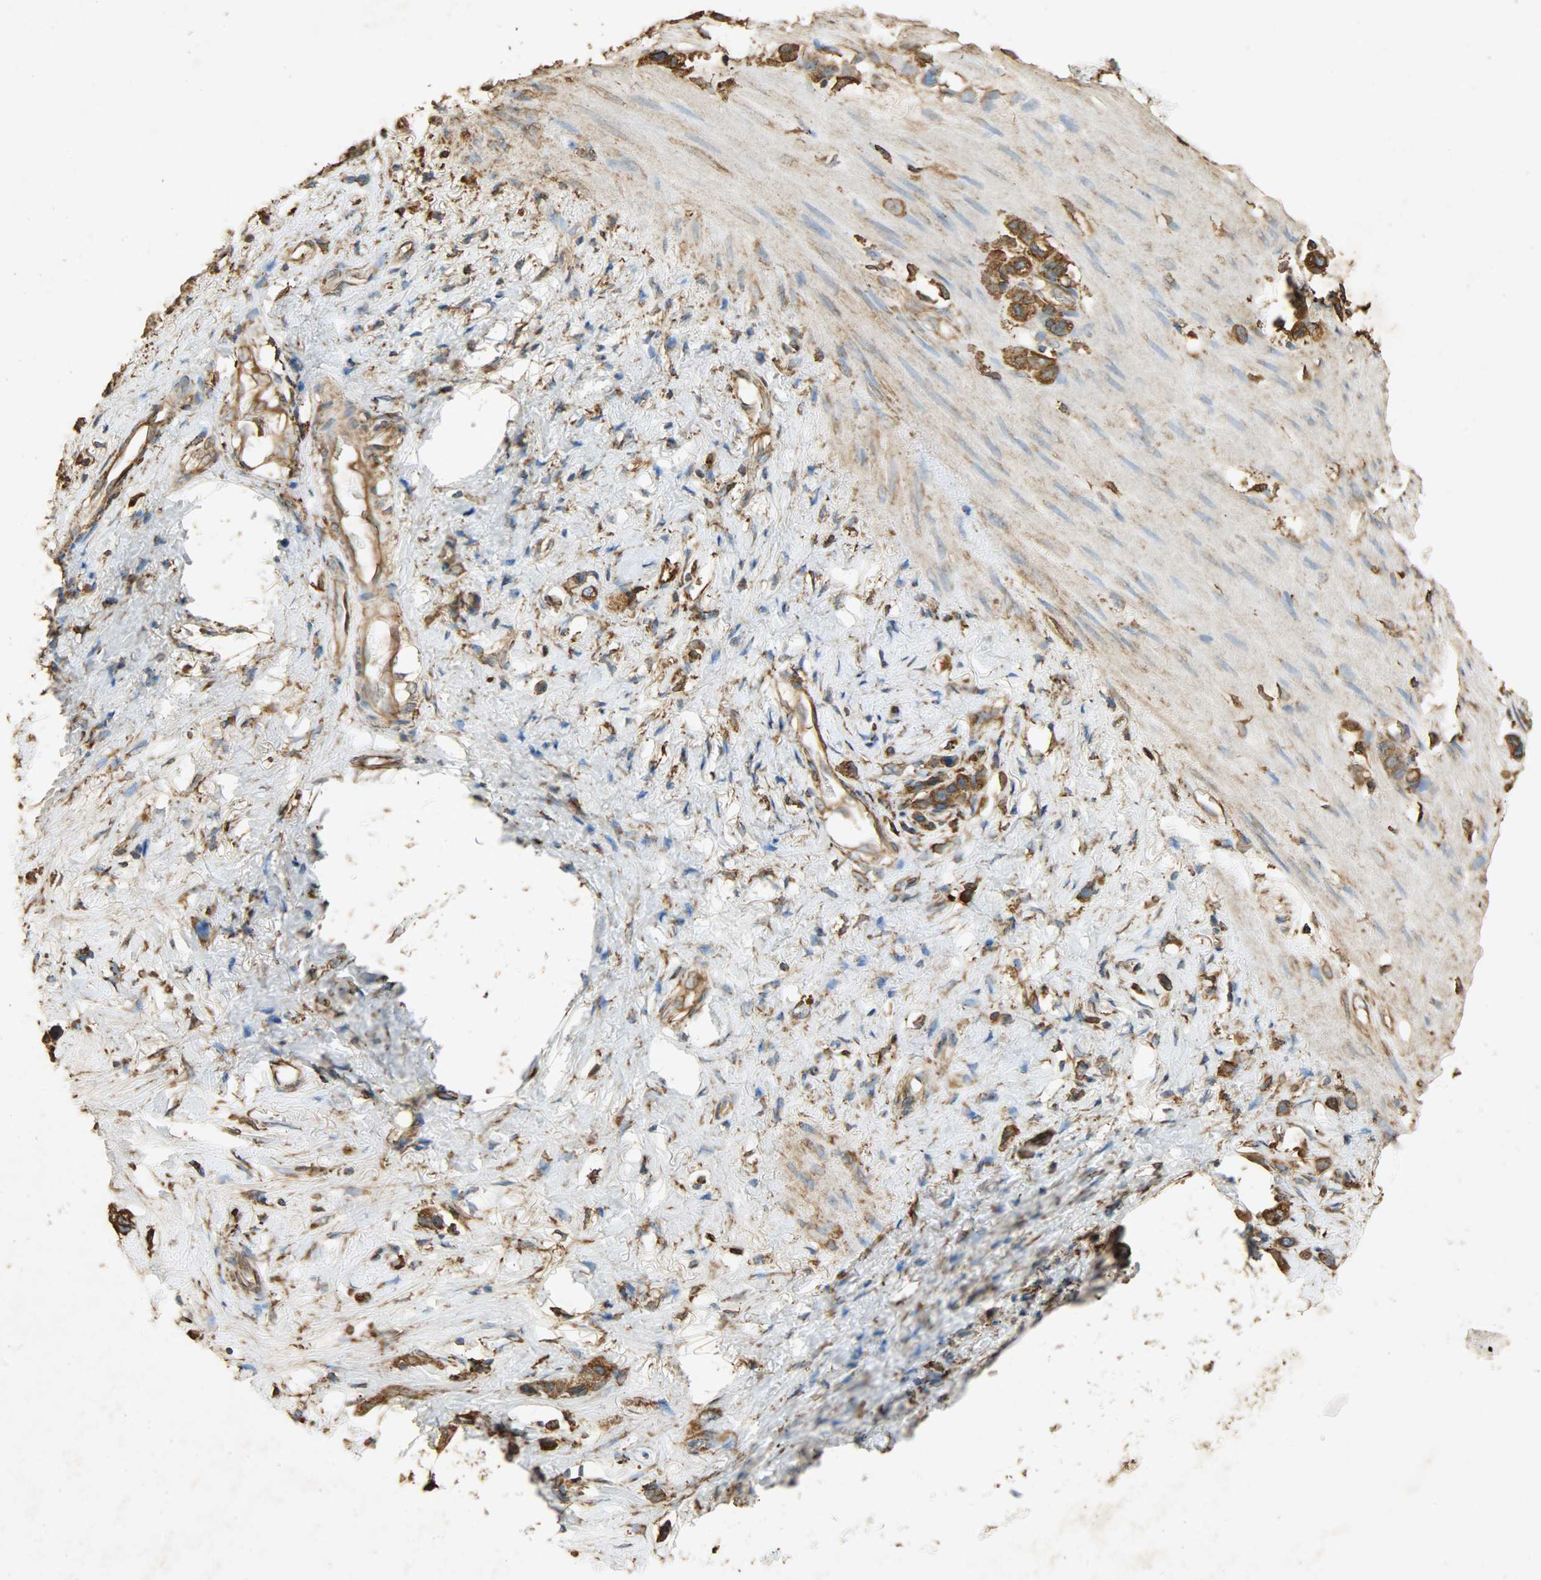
{"staining": {"intensity": "moderate", "quantity": ">75%", "location": "cytoplasmic/membranous"}, "tissue": "stomach cancer", "cell_type": "Tumor cells", "image_type": "cancer", "snomed": [{"axis": "morphology", "description": "Normal tissue, NOS"}, {"axis": "morphology", "description": "Adenocarcinoma, NOS"}, {"axis": "morphology", "description": "Adenocarcinoma, High grade"}, {"axis": "topography", "description": "Stomach, upper"}, {"axis": "topography", "description": "Stomach"}], "caption": "DAB immunohistochemical staining of stomach cancer (high-grade adenocarcinoma) demonstrates moderate cytoplasmic/membranous protein staining in about >75% of tumor cells. The staining is performed using DAB (3,3'-diaminobenzidine) brown chromogen to label protein expression. The nuclei are counter-stained blue using hematoxylin.", "gene": "HSP90B1", "patient": {"sex": "female", "age": 65}}